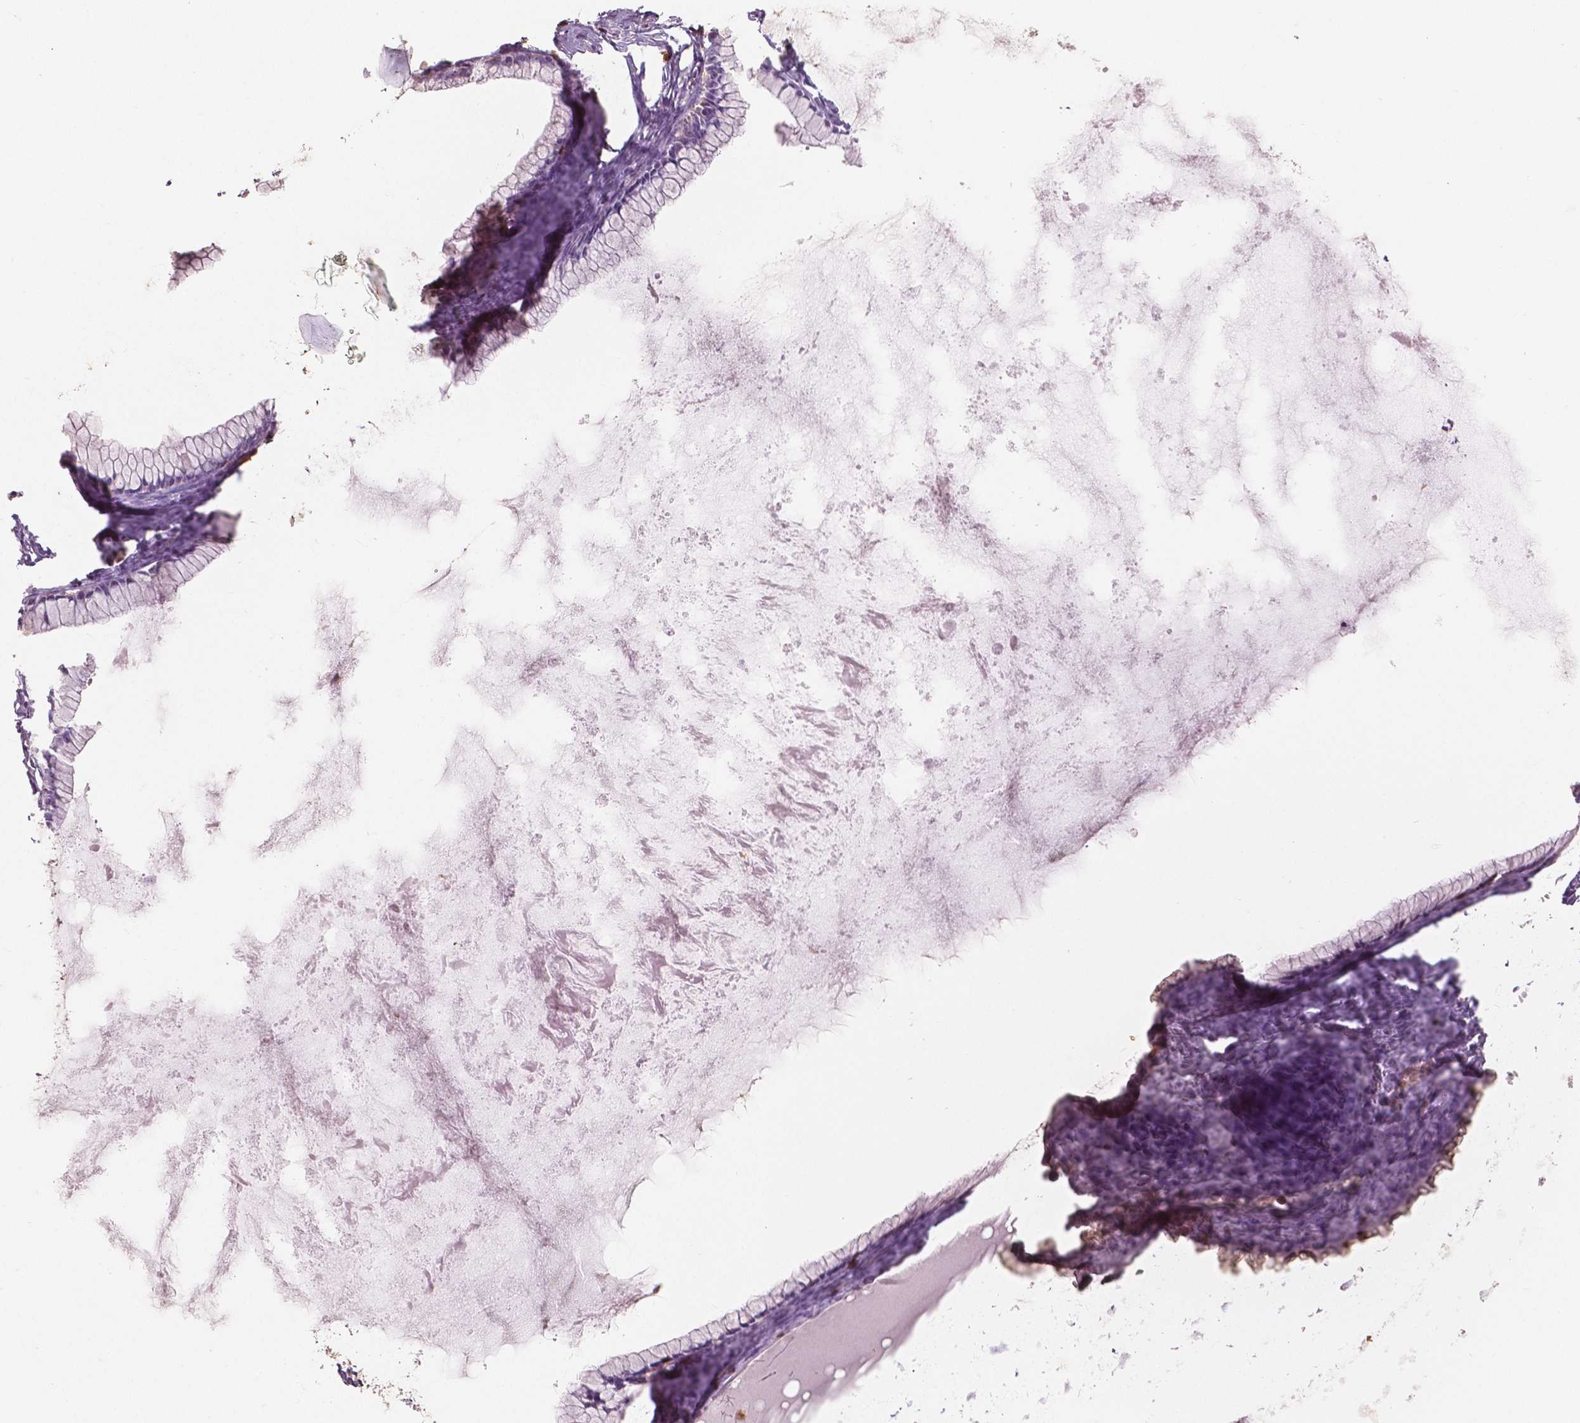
{"staining": {"intensity": "negative", "quantity": "none", "location": "none"}, "tissue": "ovarian cancer", "cell_type": "Tumor cells", "image_type": "cancer", "snomed": [{"axis": "morphology", "description": "Cystadenocarcinoma, mucinous, NOS"}, {"axis": "topography", "description": "Ovary"}], "caption": "Ovarian mucinous cystadenocarcinoma was stained to show a protein in brown. There is no significant positivity in tumor cells. (DAB (3,3'-diaminobenzidine) immunohistochemistry with hematoxylin counter stain).", "gene": "S100A4", "patient": {"sex": "female", "age": 41}}